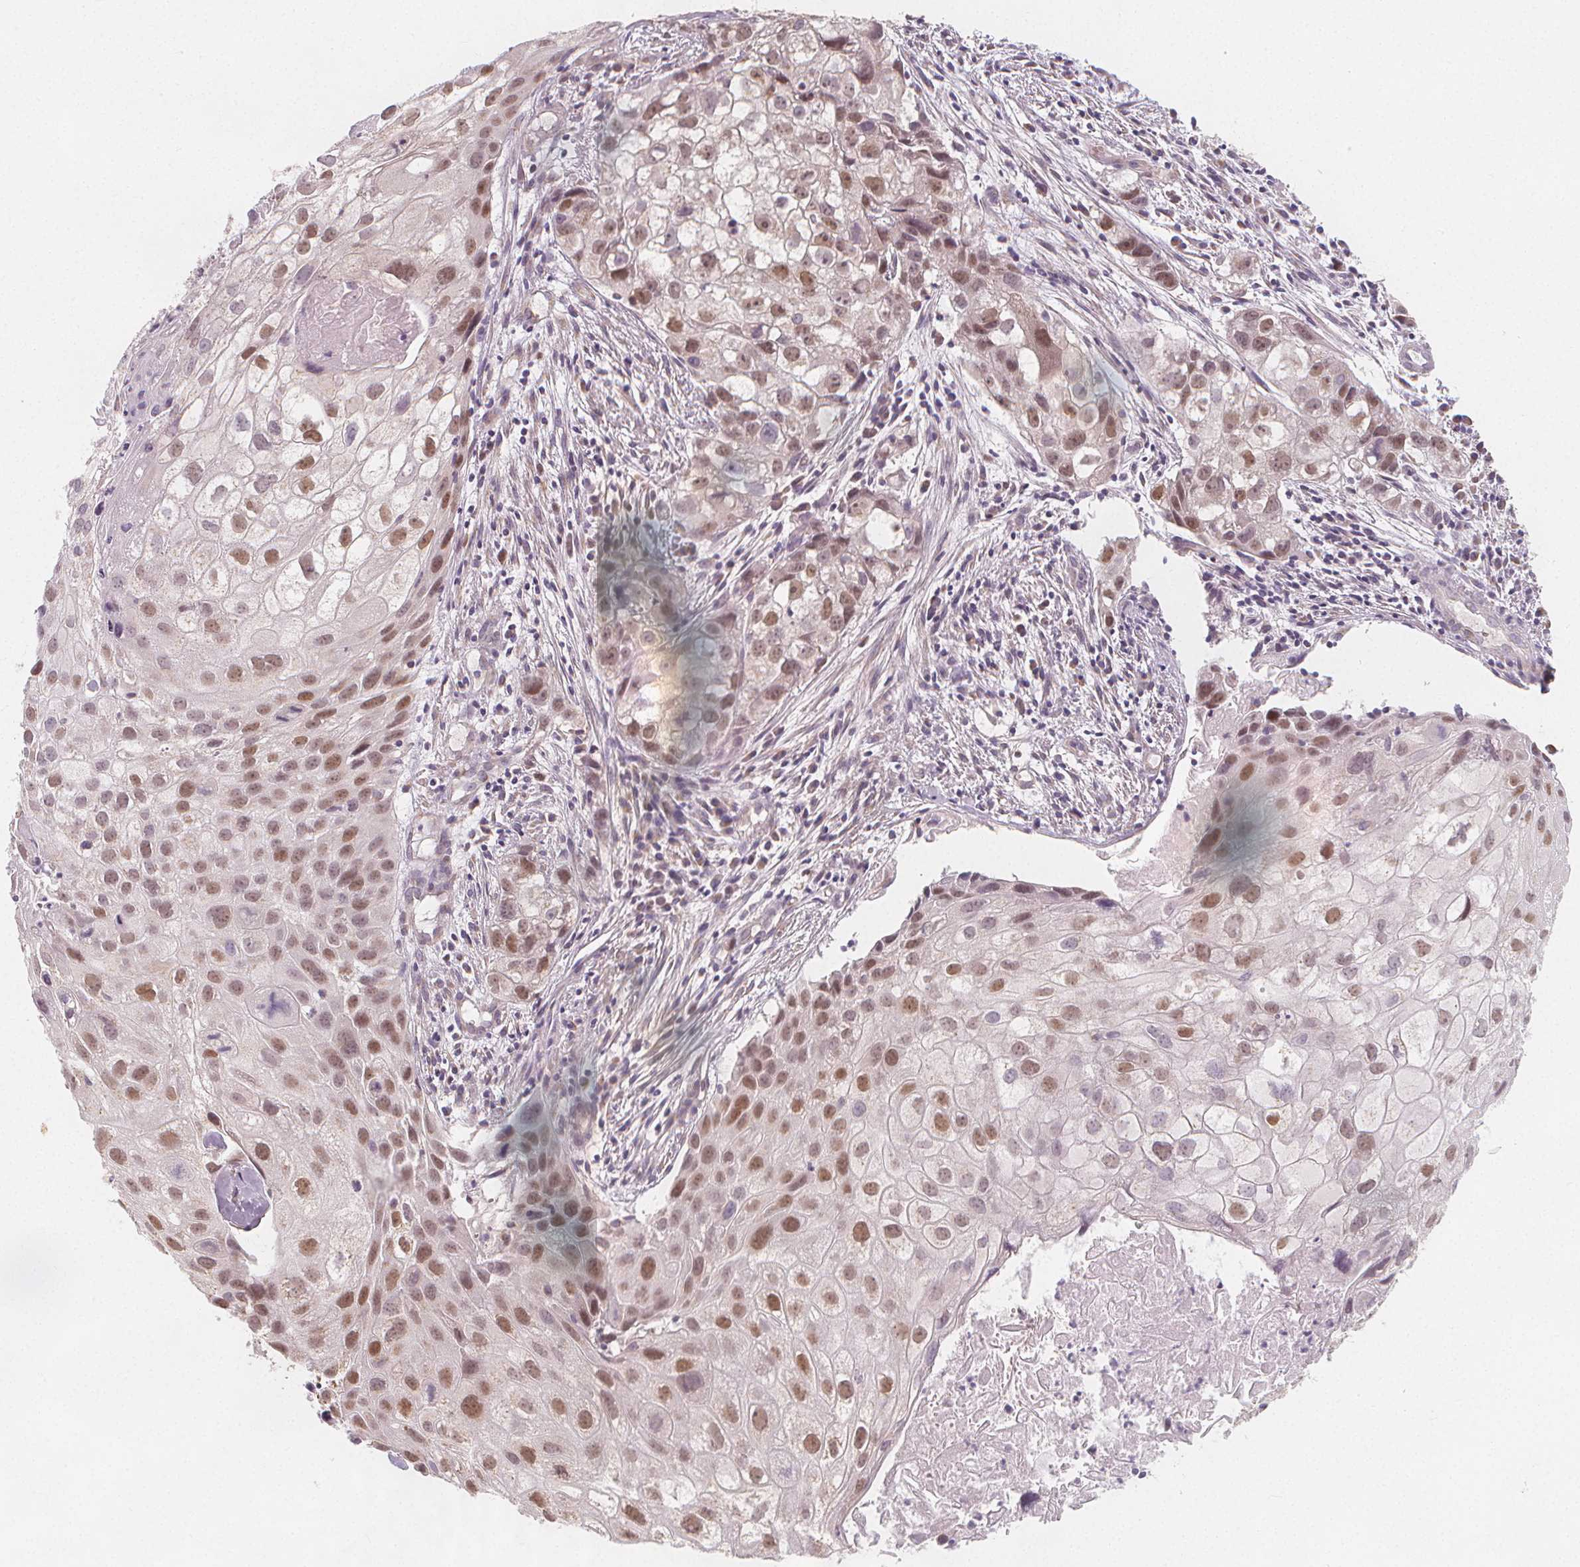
{"staining": {"intensity": "moderate", "quantity": ">75%", "location": "nuclear"}, "tissue": "cervical cancer", "cell_type": "Tumor cells", "image_type": "cancer", "snomed": [{"axis": "morphology", "description": "Squamous cell carcinoma, NOS"}, {"axis": "topography", "description": "Cervix"}], "caption": "Squamous cell carcinoma (cervical) stained with a brown dye exhibits moderate nuclear positive positivity in approximately >75% of tumor cells.", "gene": "TIPIN", "patient": {"sex": "female", "age": 53}}